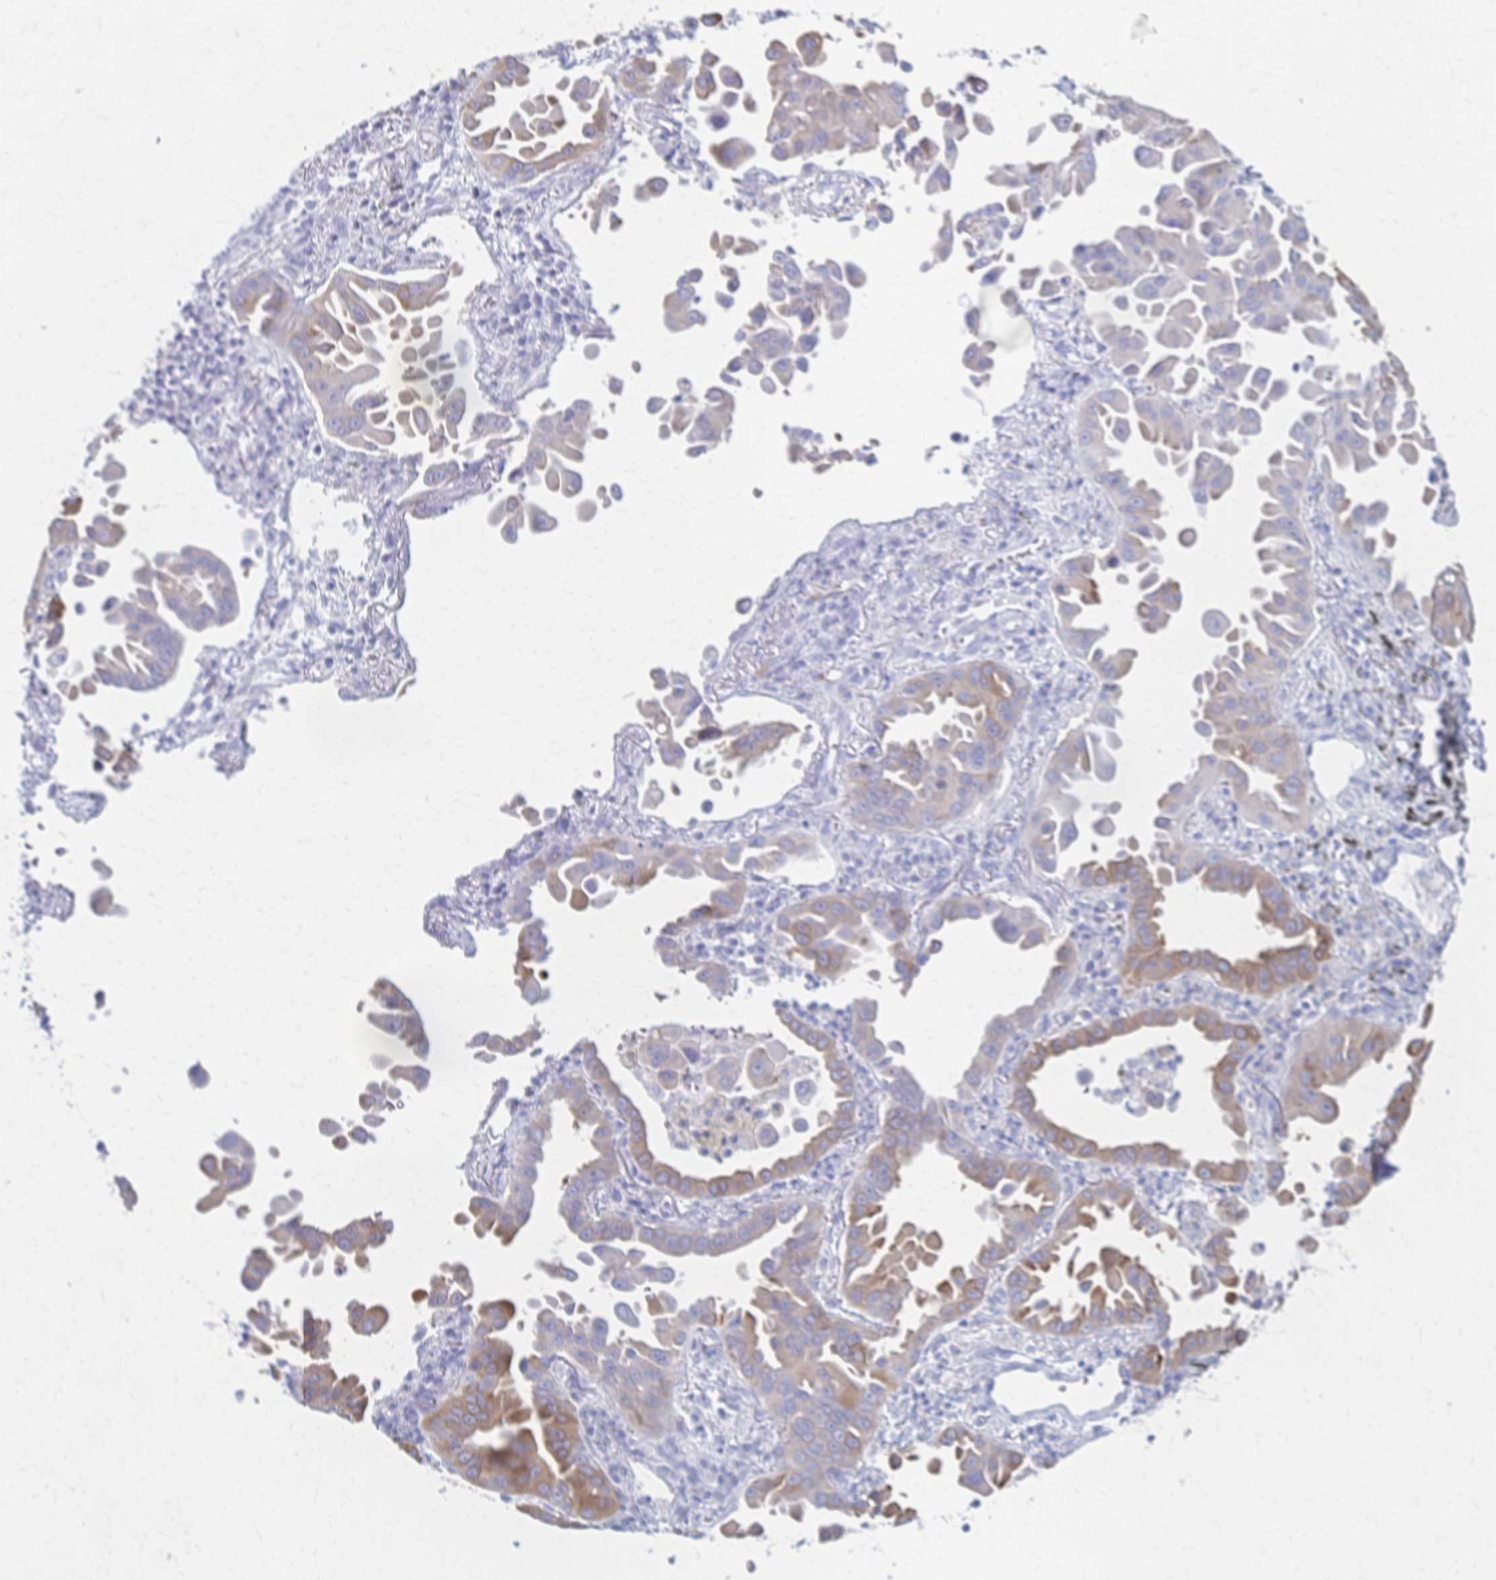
{"staining": {"intensity": "moderate", "quantity": "25%-75%", "location": "cytoplasmic/membranous"}, "tissue": "lung cancer", "cell_type": "Tumor cells", "image_type": "cancer", "snomed": [{"axis": "morphology", "description": "Adenocarcinoma, NOS"}, {"axis": "topography", "description": "Lung"}], "caption": "IHC histopathology image of neoplastic tissue: human adenocarcinoma (lung) stained using IHC shows medium levels of moderate protein expression localized specifically in the cytoplasmic/membranous of tumor cells, appearing as a cytoplasmic/membranous brown color.", "gene": "CYB5A", "patient": {"sex": "male", "age": 68}}